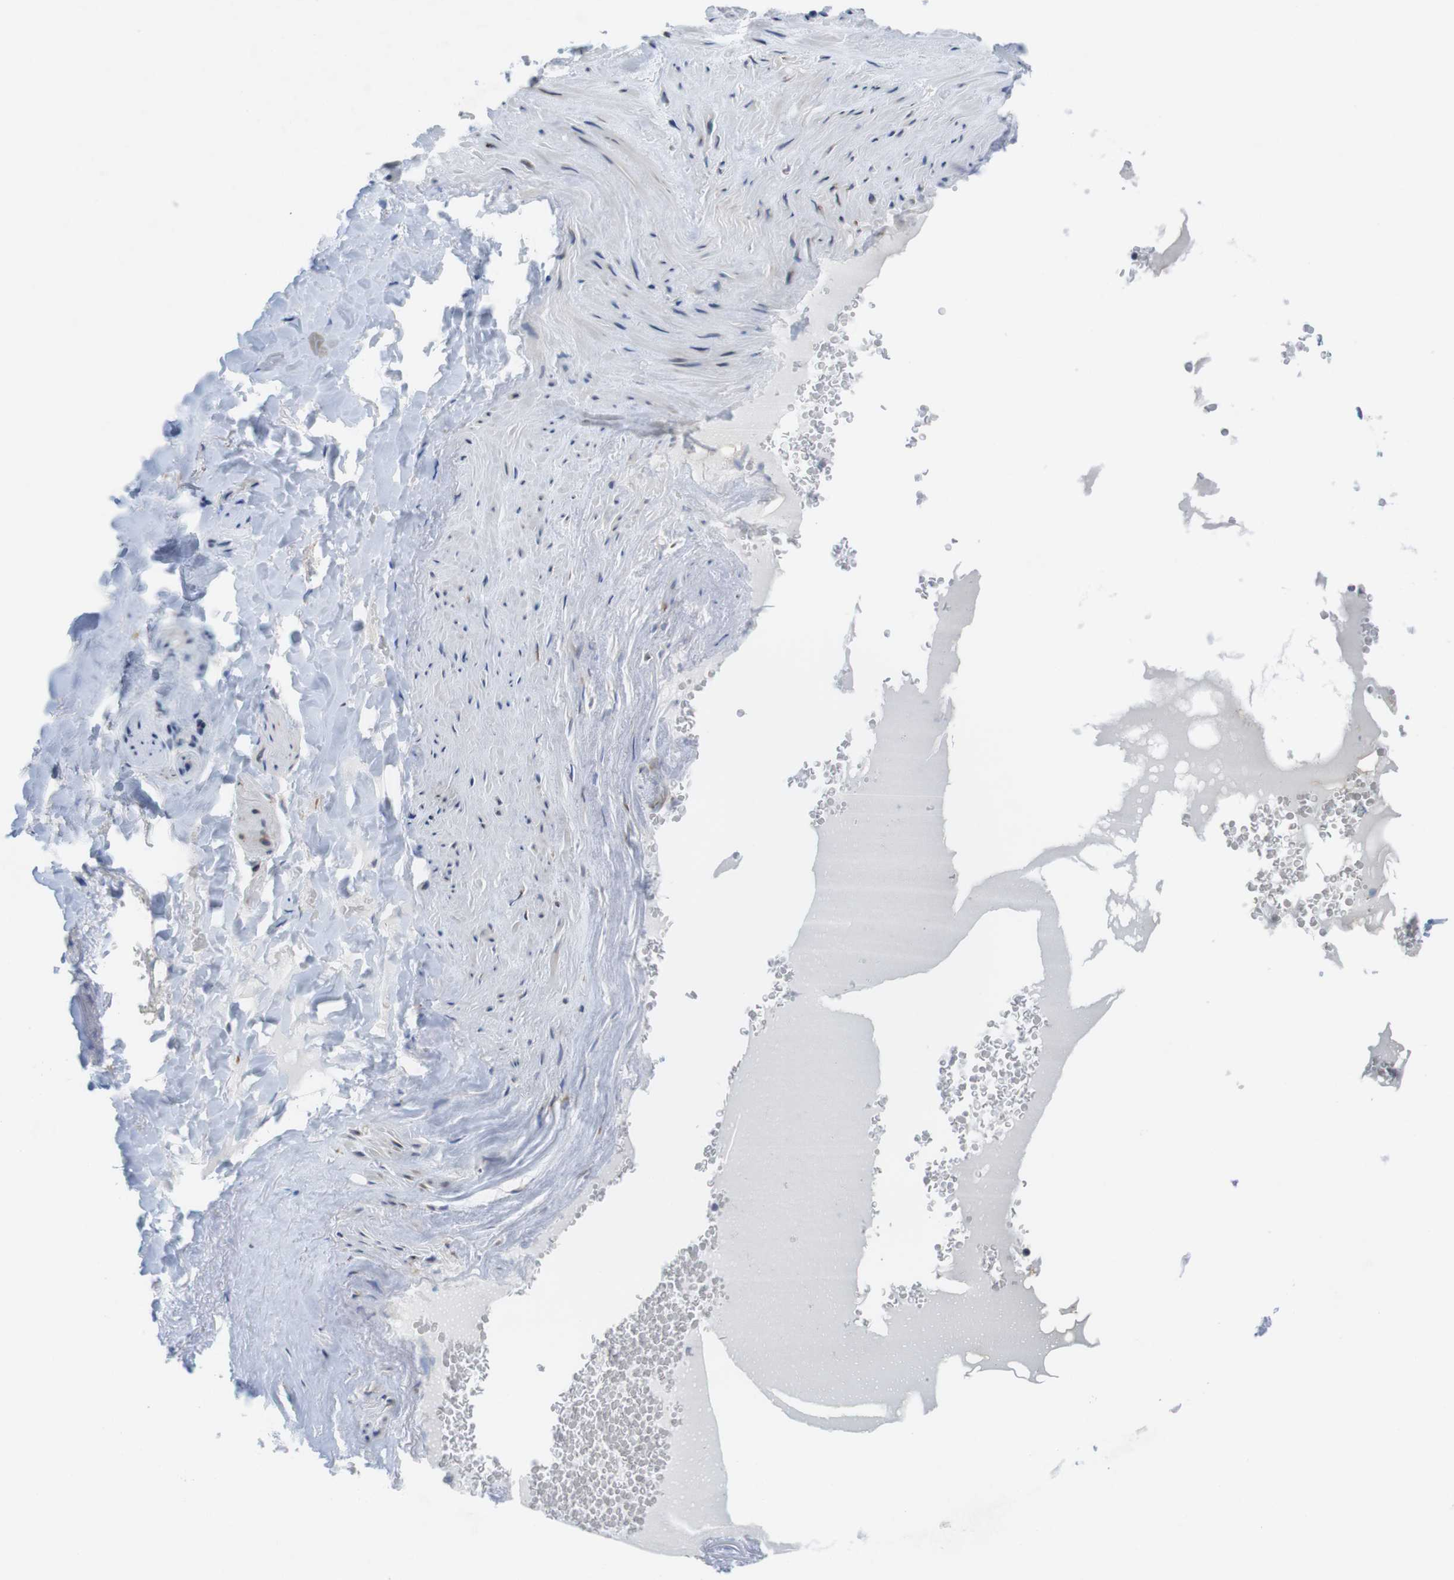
{"staining": {"intensity": "negative", "quantity": "none", "location": "none"}, "tissue": "adipose tissue", "cell_type": "Adipocytes", "image_type": "normal", "snomed": [{"axis": "morphology", "description": "Normal tissue, NOS"}, {"axis": "topography", "description": "Peripheral nerve tissue"}], "caption": "Immunohistochemistry (IHC) of normal adipose tissue exhibits no expression in adipocytes. (Brightfield microscopy of DAB (3,3'-diaminobenzidine) IHC at high magnification).", "gene": "ERGIC3", "patient": {"sex": "male", "age": 70}}